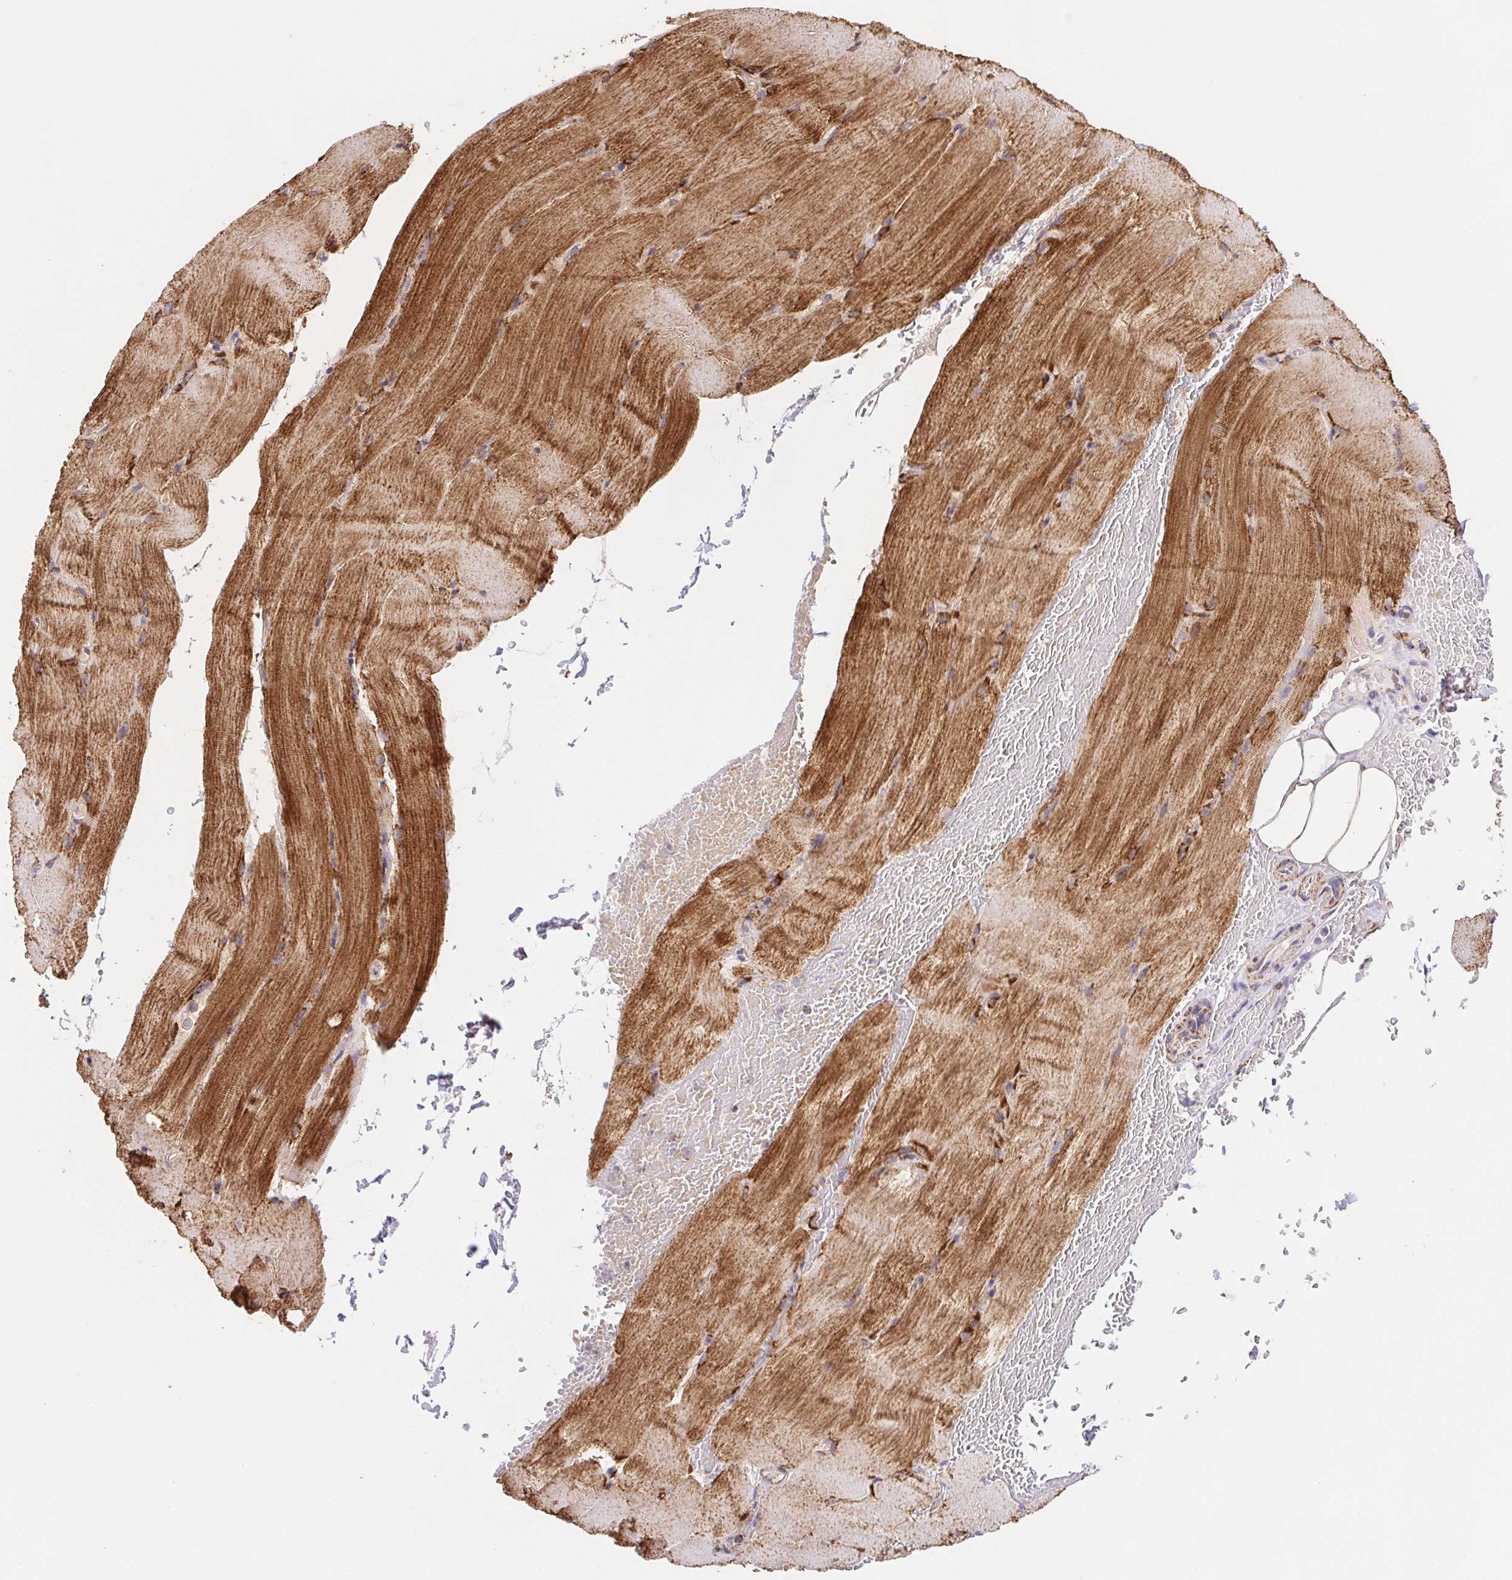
{"staining": {"intensity": "strong", "quantity": "25%-75%", "location": "cytoplasmic/membranous"}, "tissue": "skeletal muscle", "cell_type": "Myocytes", "image_type": "normal", "snomed": [{"axis": "morphology", "description": "Normal tissue, NOS"}, {"axis": "topography", "description": "Skeletal muscle"}], "caption": "DAB immunohistochemical staining of normal skeletal muscle shows strong cytoplasmic/membranous protein positivity in approximately 25%-75% of myocytes.", "gene": "NIPSNAP2", "patient": {"sex": "female", "age": 37}}